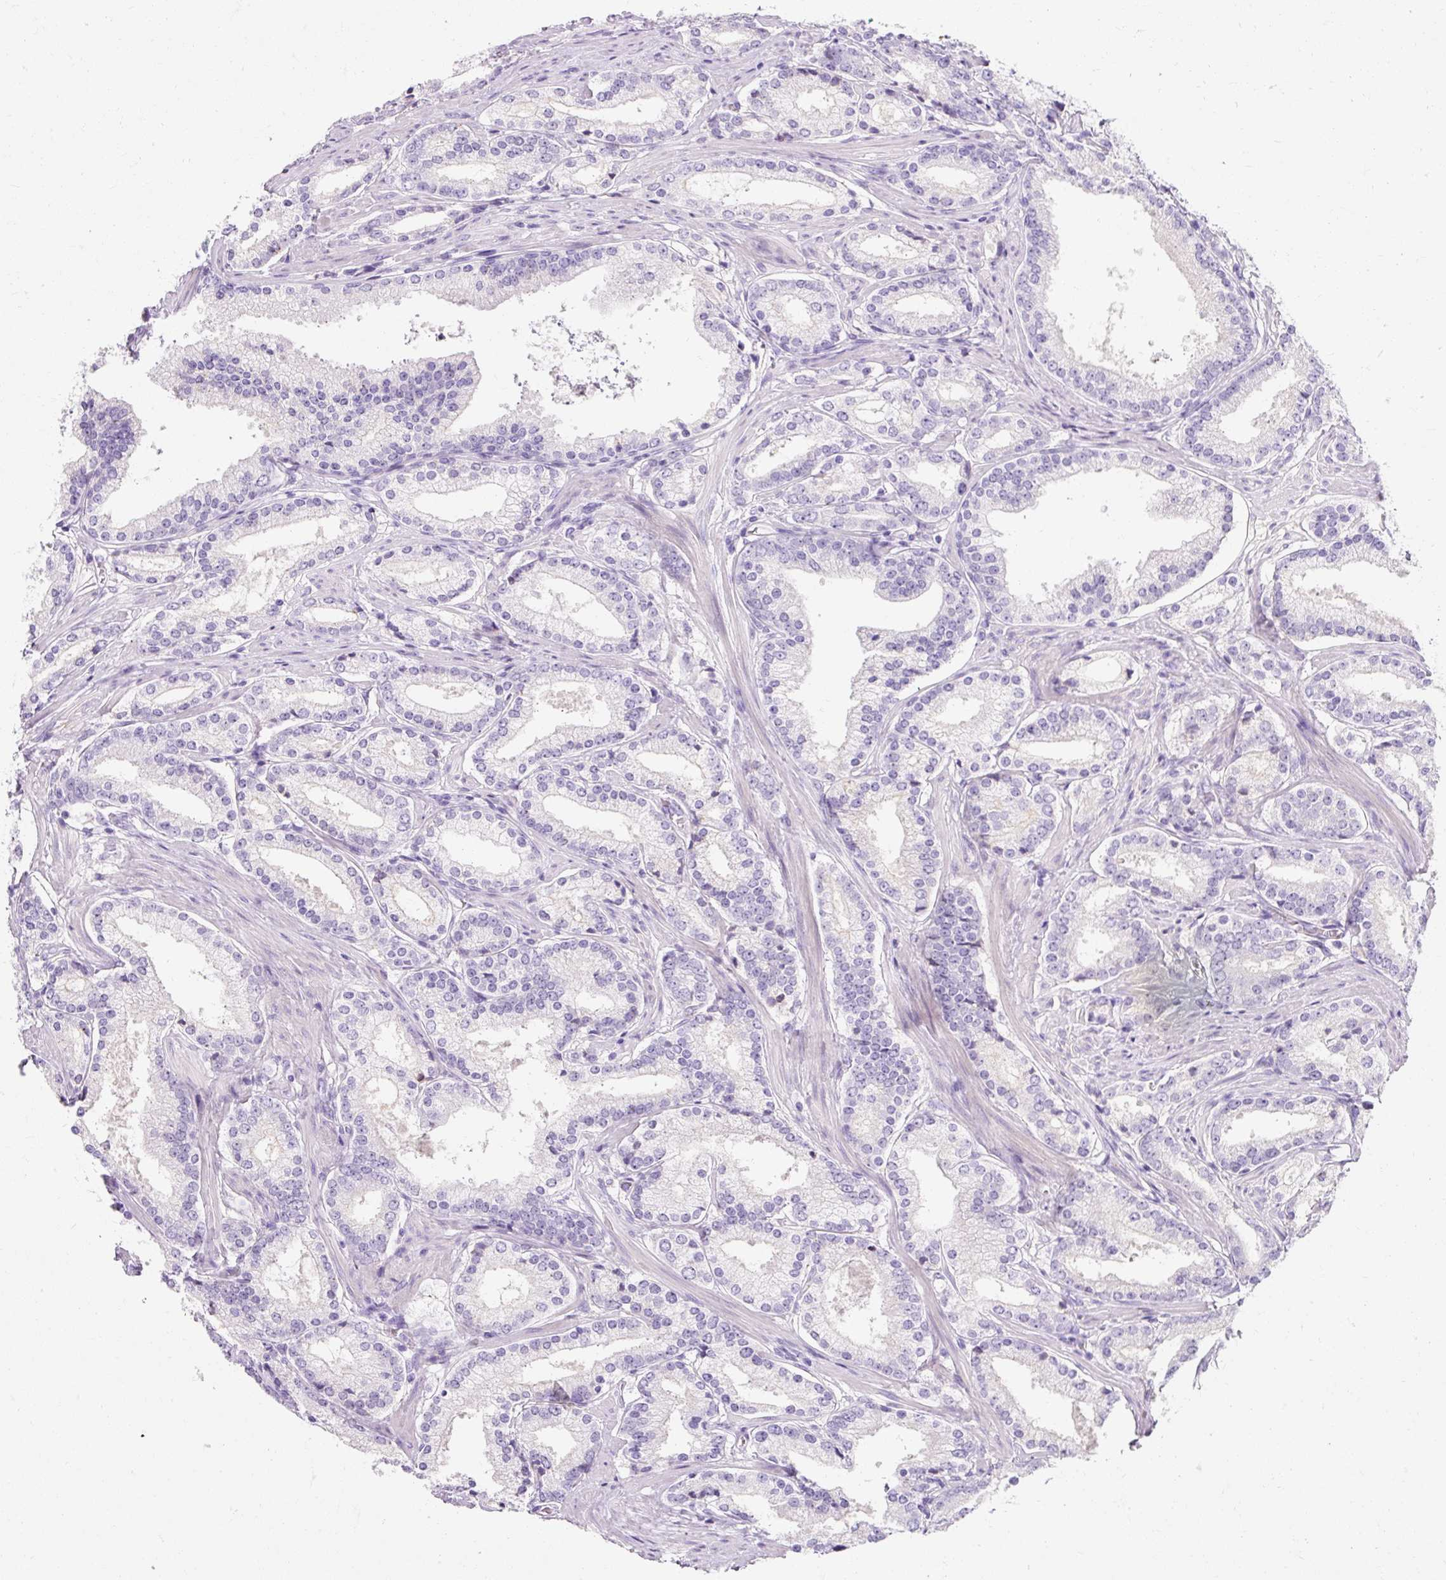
{"staining": {"intensity": "negative", "quantity": "none", "location": "none"}, "tissue": "prostate cancer", "cell_type": "Tumor cells", "image_type": "cancer", "snomed": [{"axis": "morphology", "description": "Adenocarcinoma, Low grade"}, {"axis": "topography", "description": "Prostate"}], "caption": "High power microscopy photomicrograph of an immunohistochemistry (IHC) image of prostate cancer (adenocarcinoma (low-grade)), revealing no significant expression in tumor cells. Nuclei are stained in blue.", "gene": "CLDN25", "patient": {"sex": "male", "age": 58}}